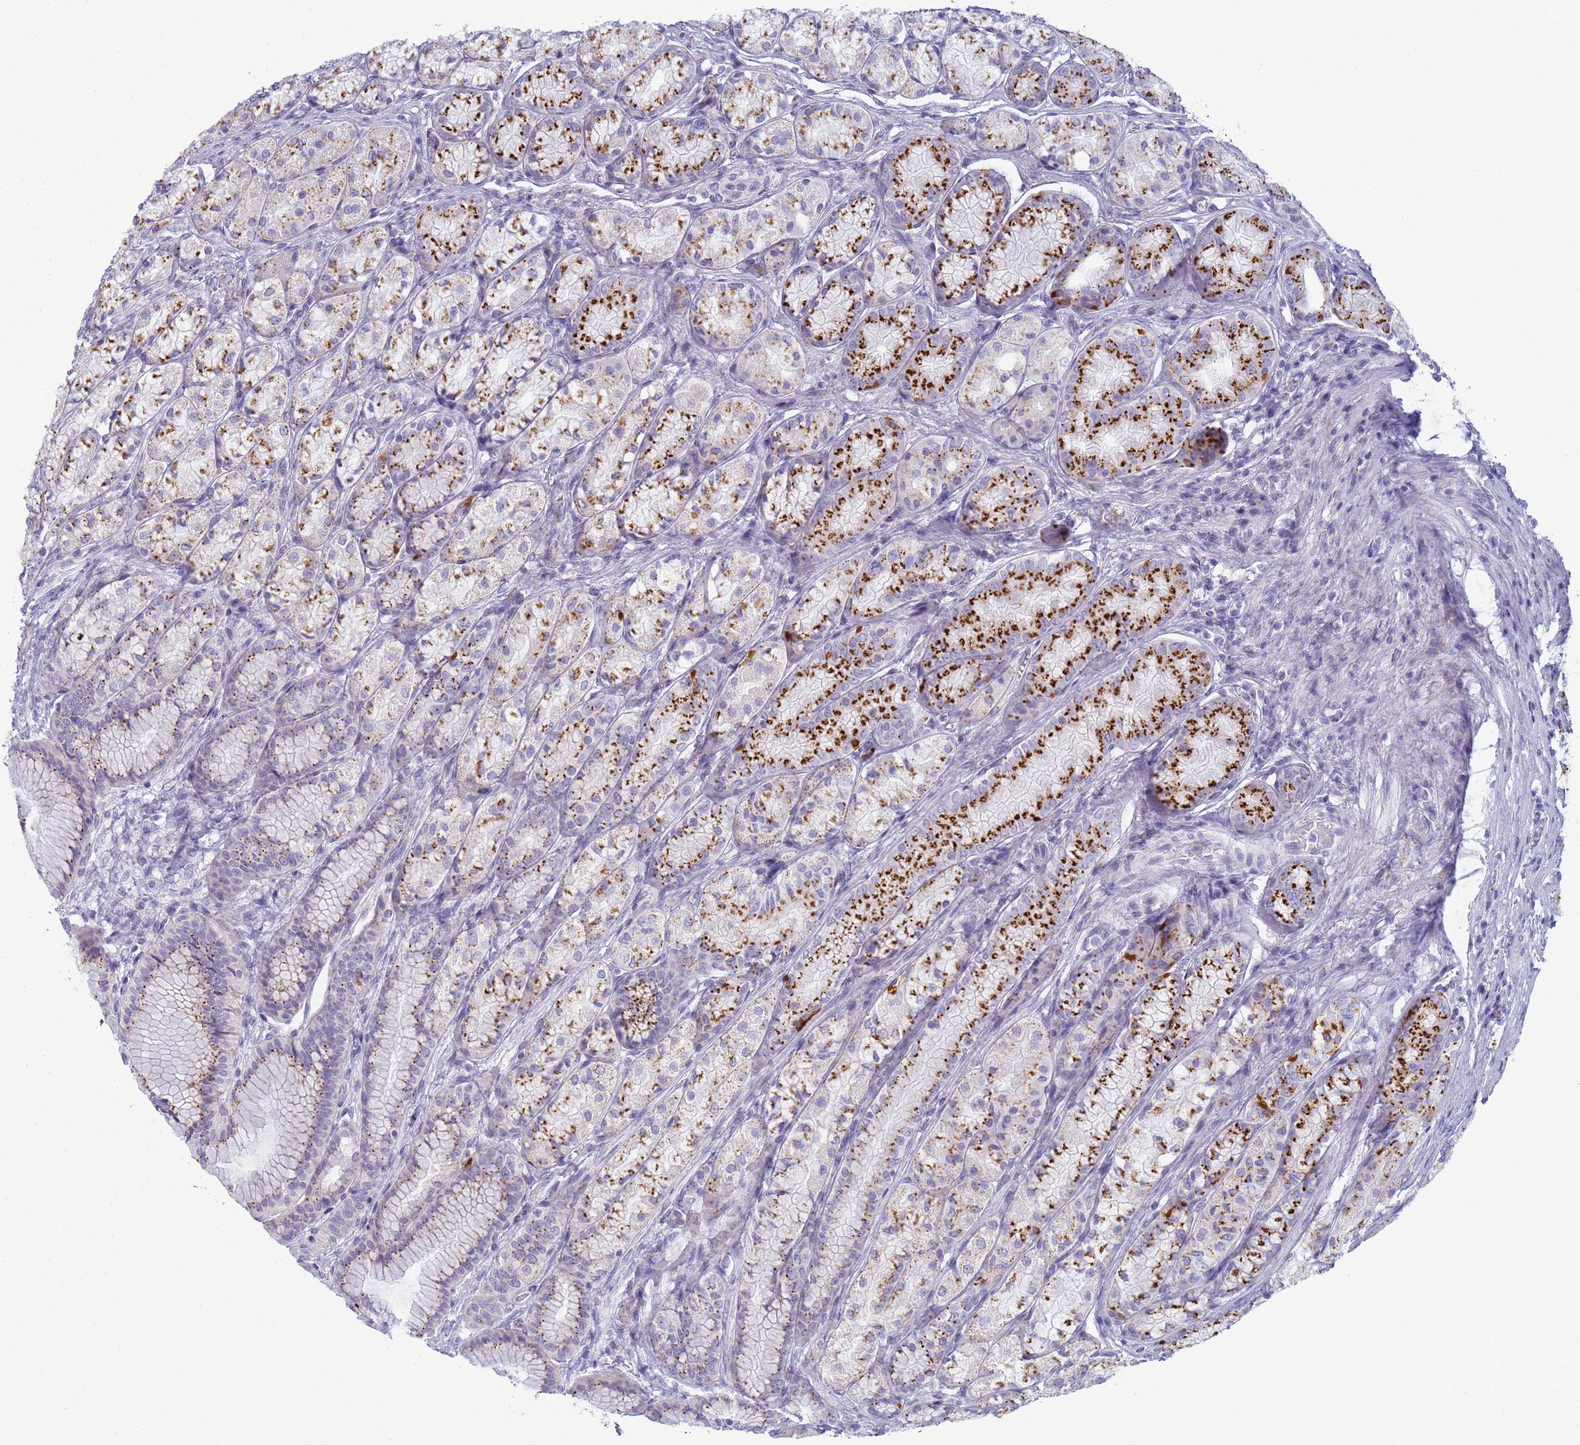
{"staining": {"intensity": "strong", "quantity": "25%-75%", "location": "cytoplasmic/membranous"}, "tissue": "stomach", "cell_type": "Glandular cells", "image_type": "normal", "snomed": [{"axis": "morphology", "description": "Normal tissue, NOS"}, {"axis": "morphology", "description": "Adenocarcinoma, NOS"}, {"axis": "morphology", "description": "Adenocarcinoma, High grade"}, {"axis": "topography", "description": "Stomach, upper"}, {"axis": "topography", "description": "Stomach"}], "caption": "Strong cytoplasmic/membranous expression for a protein is identified in approximately 25%-75% of glandular cells of normal stomach using immunohistochemistry (IHC).", "gene": "CR1", "patient": {"sex": "female", "age": 65}}